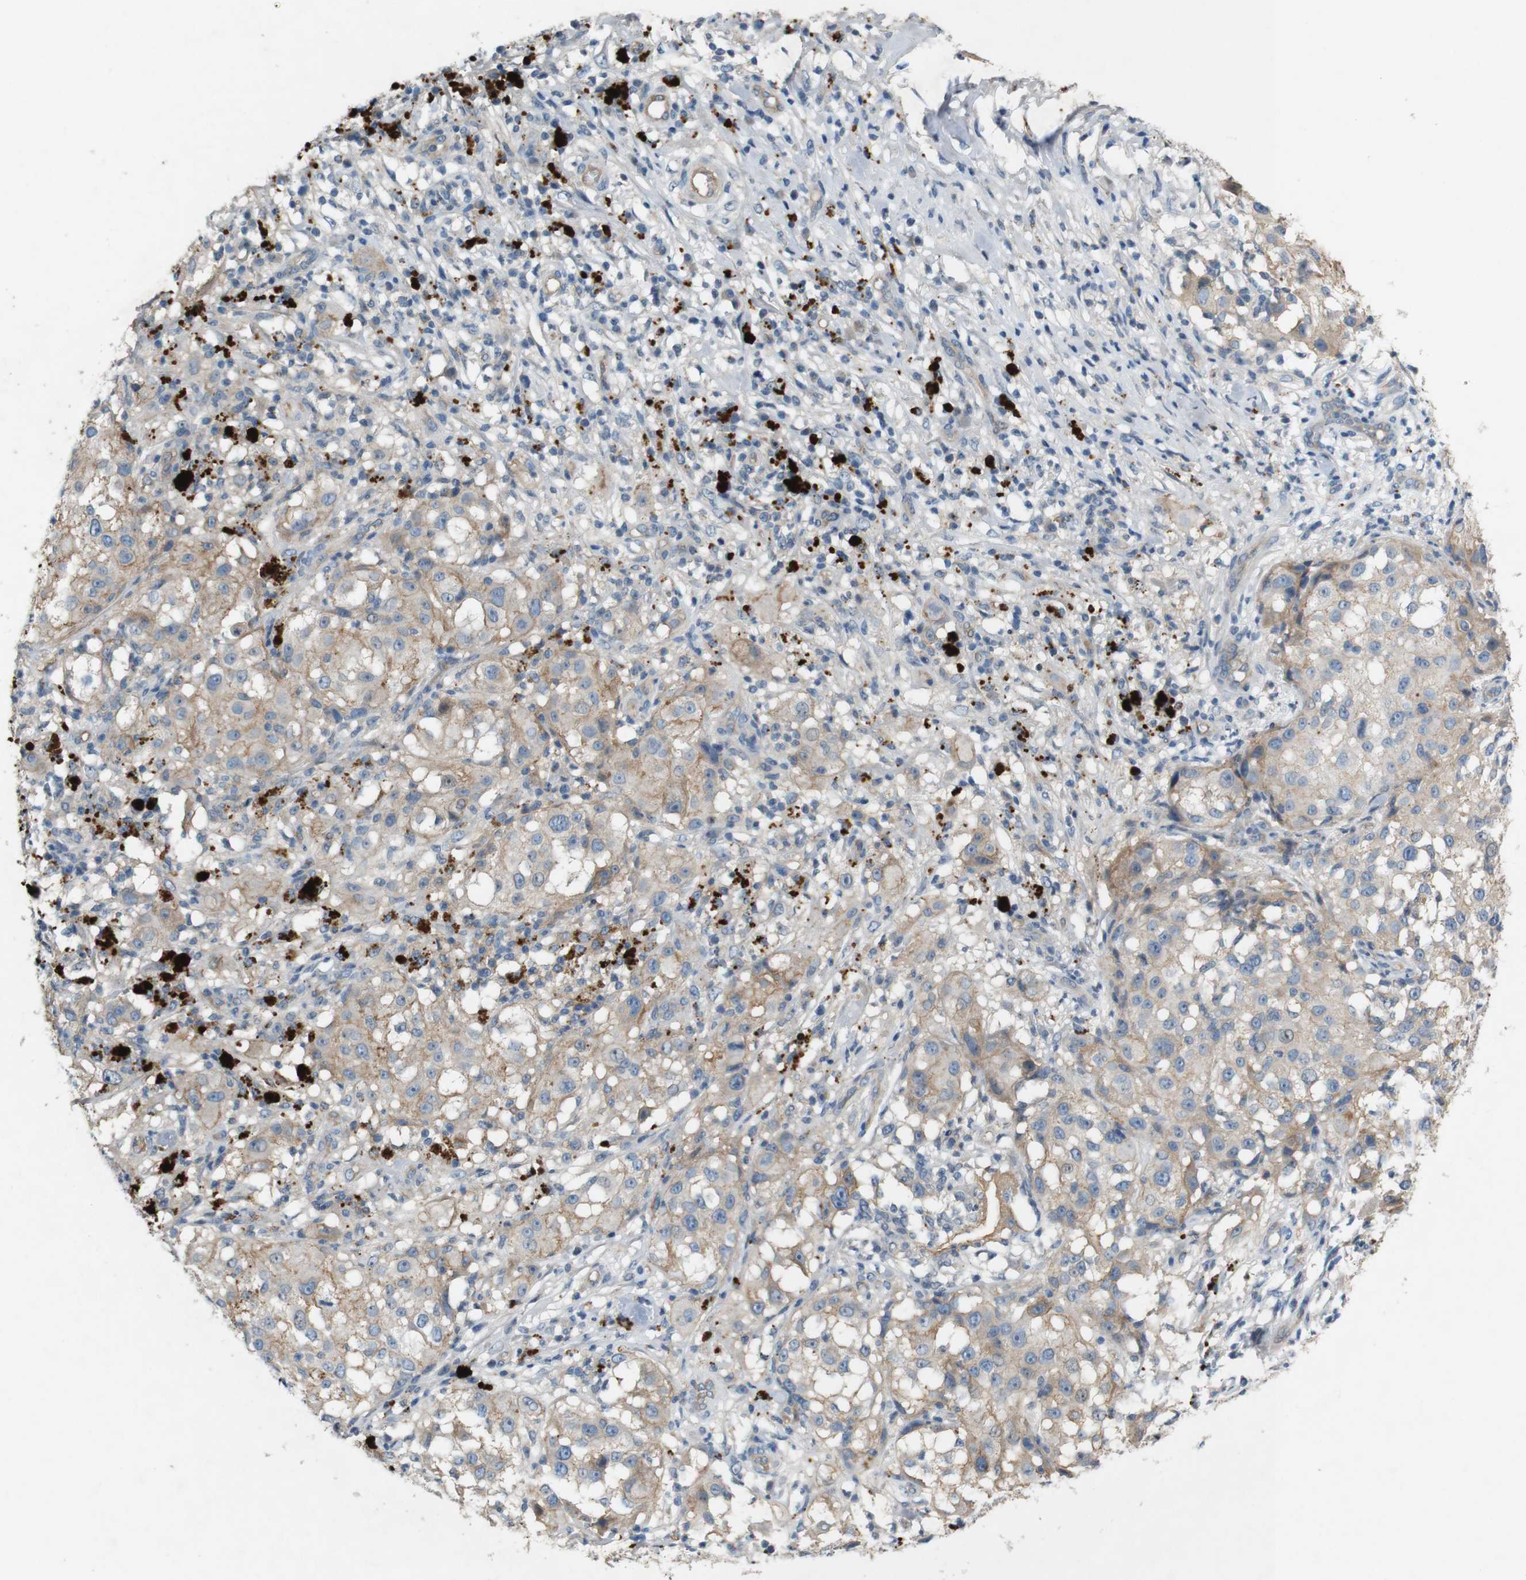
{"staining": {"intensity": "weak", "quantity": ">75%", "location": "cytoplasmic/membranous"}, "tissue": "melanoma", "cell_type": "Tumor cells", "image_type": "cancer", "snomed": [{"axis": "morphology", "description": "Necrosis, NOS"}, {"axis": "morphology", "description": "Malignant melanoma, NOS"}, {"axis": "topography", "description": "Skin"}], "caption": "Protein staining by immunohistochemistry (IHC) reveals weak cytoplasmic/membranous expression in about >75% of tumor cells in malignant melanoma.", "gene": "PVR", "patient": {"sex": "female", "age": 87}}